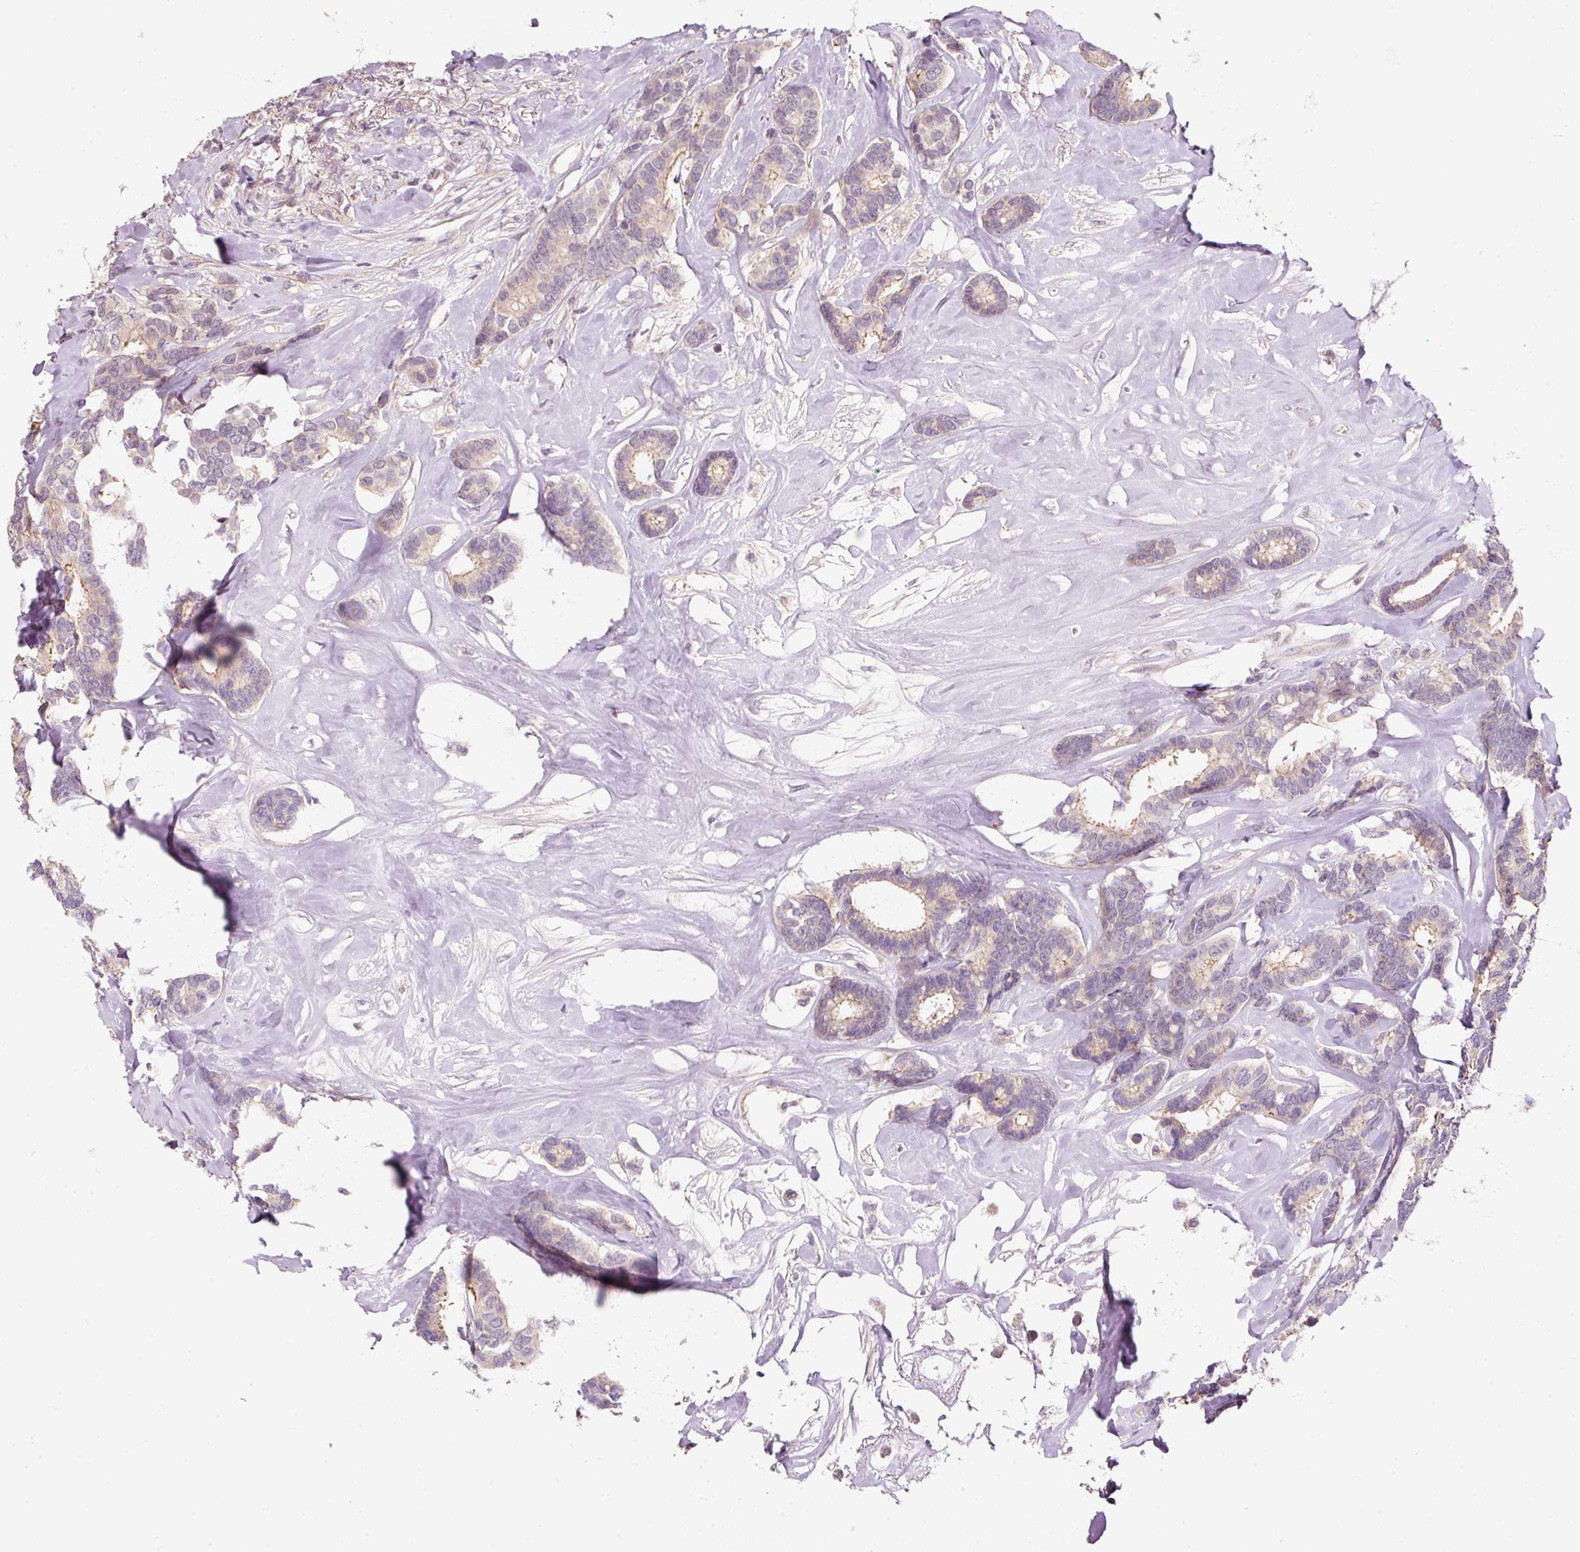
{"staining": {"intensity": "weak", "quantity": "<25%", "location": "cytoplasmic/membranous"}, "tissue": "breast cancer", "cell_type": "Tumor cells", "image_type": "cancer", "snomed": [{"axis": "morphology", "description": "Duct carcinoma"}, {"axis": "topography", "description": "Breast"}], "caption": "An image of human breast invasive ductal carcinoma is negative for staining in tumor cells.", "gene": "TIRAP", "patient": {"sex": "female", "age": 87}}